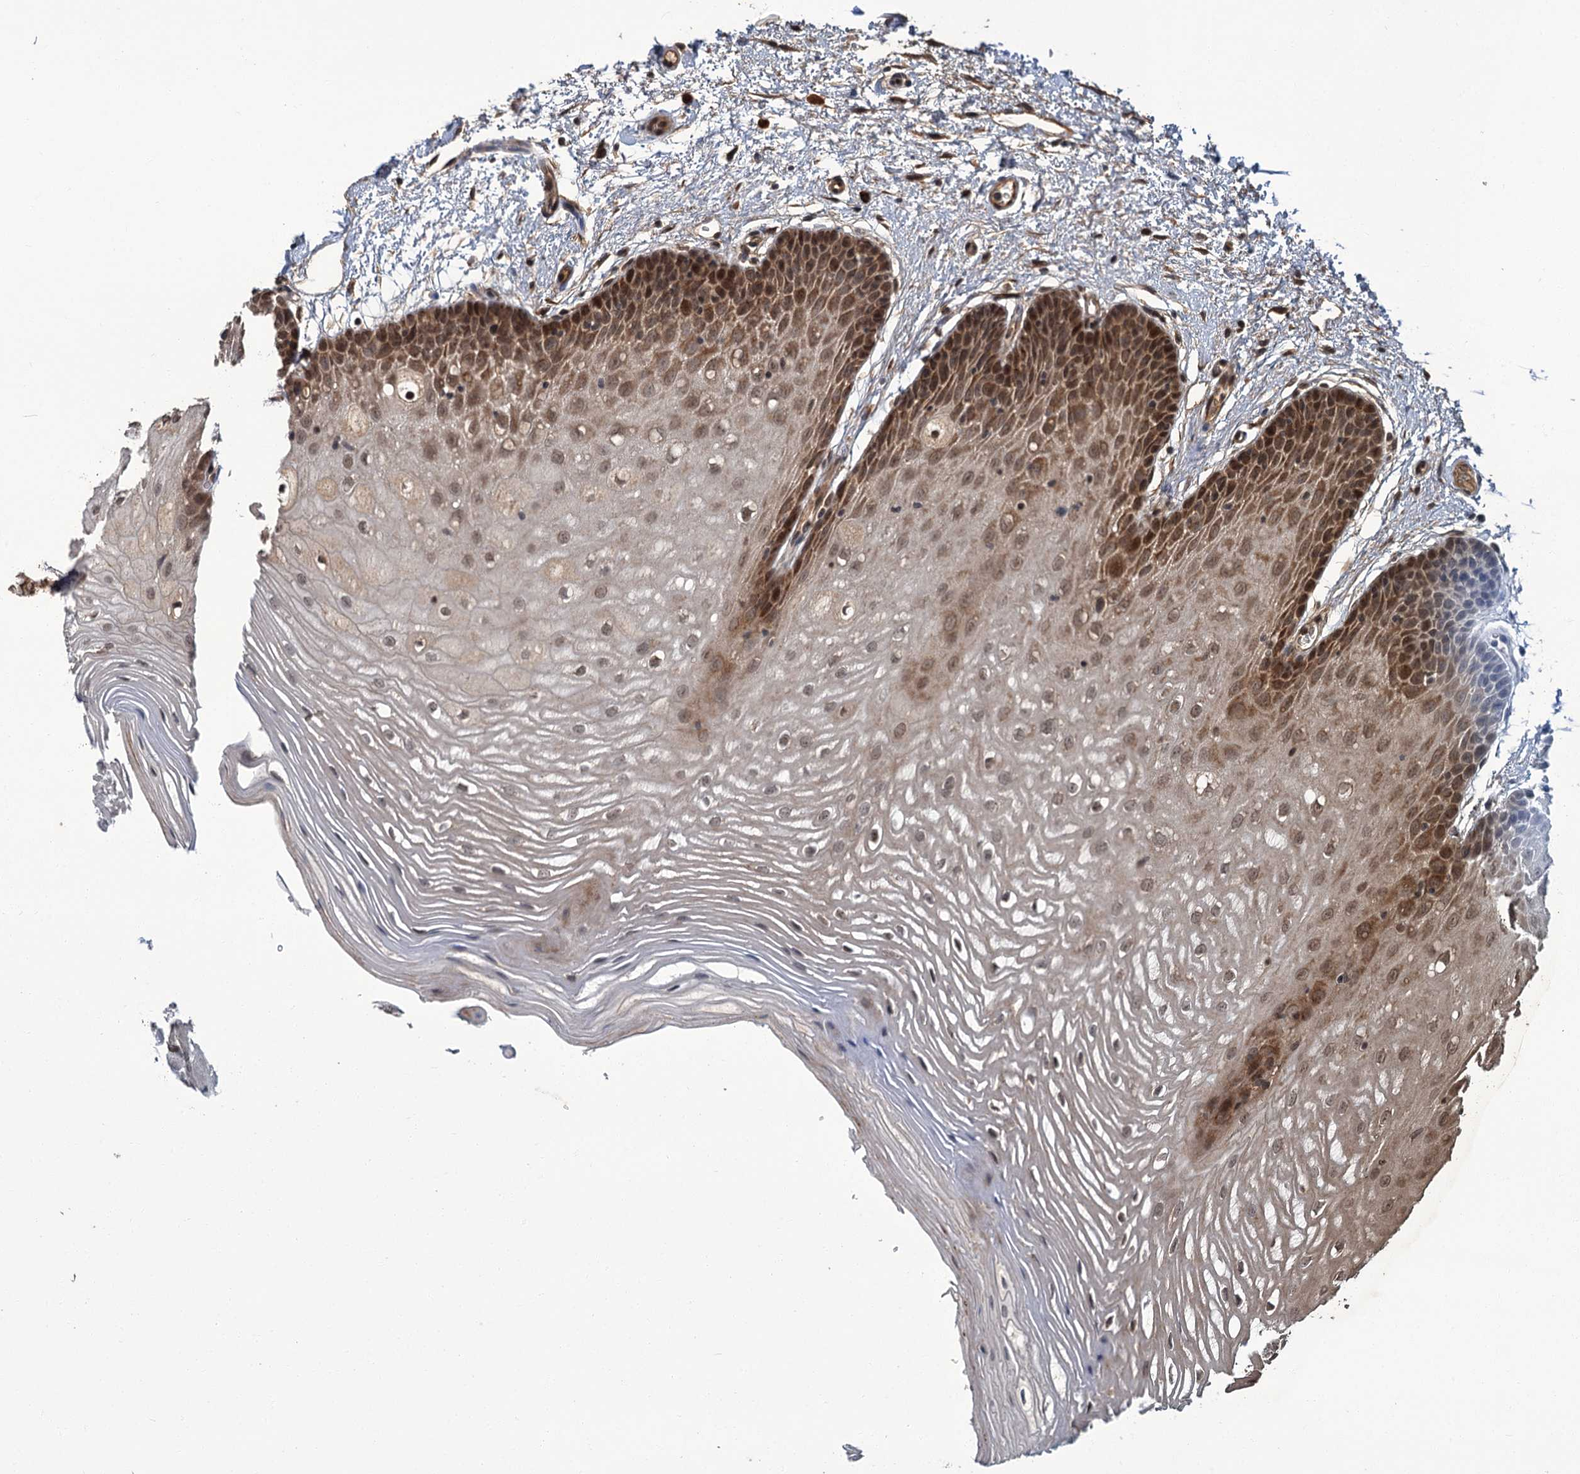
{"staining": {"intensity": "moderate", "quantity": ">75%", "location": "cytoplasmic/membranous,nuclear"}, "tissue": "oral mucosa", "cell_type": "Squamous epithelial cells", "image_type": "normal", "snomed": [{"axis": "morphology", "description": "Normal tissue, NOS"}, {"axis": "topography", "description": "Oral tissue"}, {"axis": "topography", "description": "Tounge, NOS"}], "caption": "Moderate cytoplasmic/membranous,nuclear expression is present in approximately >75% of squamous epithelial cells in normal oral mucosa. (Brightfield microscopy of DAB IHC at high magnification).", "gene": "KANSL2", "patient": {"sex": "female", "age": 73}}